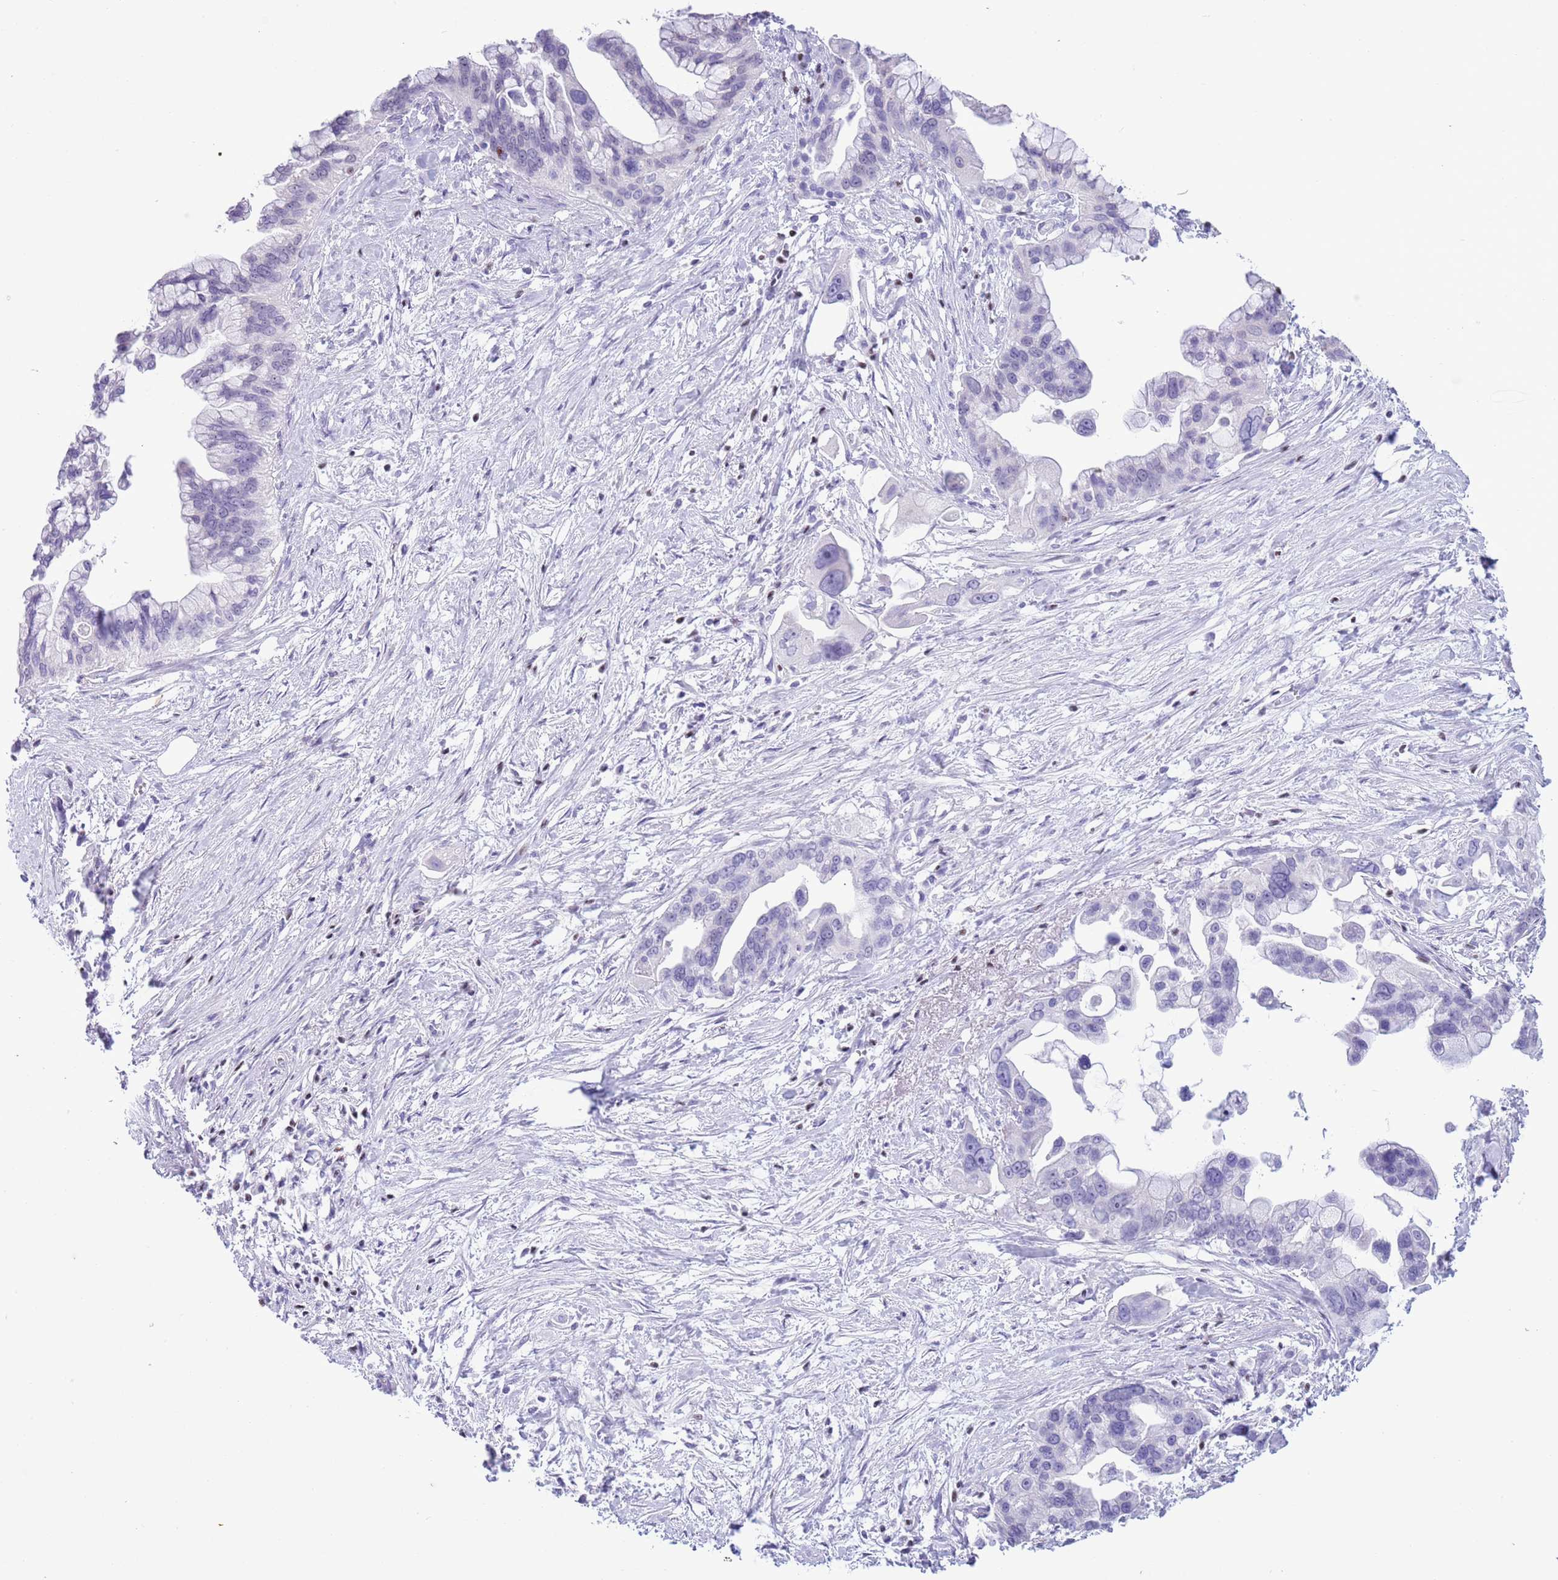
{"staining": {"intensity": "negative", "quantity": "none", "location": "none"}, "tissue": "pancreatic cancer", "cell_type": "Tumor cells", "image_type": "cancer", "snomed": [{"axis": "morphology", "description": "Adenocarcinoma, NOS"}, {"axis": "topography", "description": "Pancreas"}], "caption": "This is an IHC micrograph of pancreatic cancer (adenocarcinoma). There is no staining in tumor cells.", "gene": "BCL11B", "patient": {"sex": "female", "age": 83}}